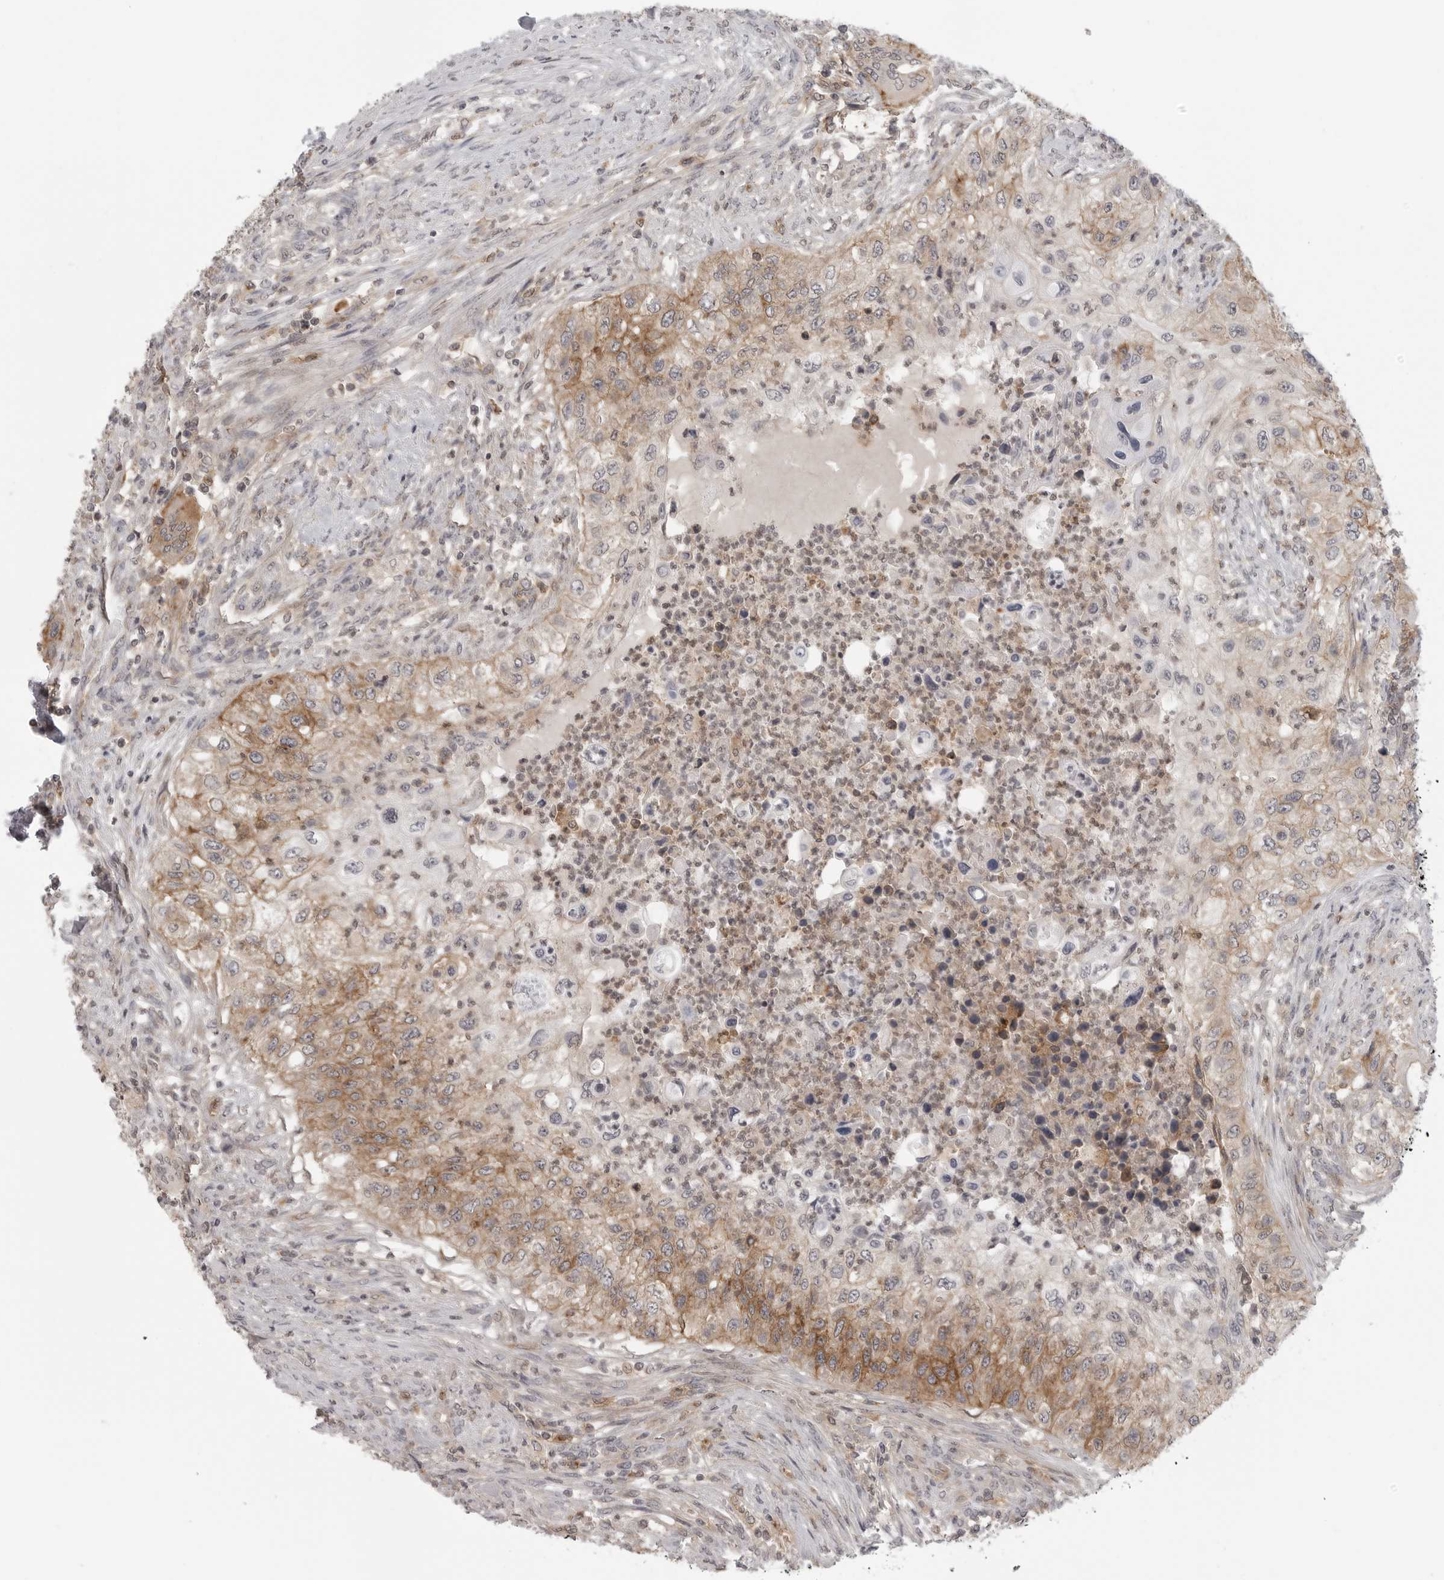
{"staining": {"intensity": "moderate", "quantity": "25%-75%", "location": "cytoplasmic/membranous"}, "tissue": "urothelial cancer", "cell_type": "Tumor cells", "image_type": "cancer", "snomed": [{"axis": "morphology", "description": "Urothelial carcinoma, High grade"}, {"axis": "topography", "description": "Urinary bladder"}], "caption": "Protein expression analysis of urothelial cancer reveals moderate cytoplasmic/membranous staining in about 25%-75% of tumor cells. Nuclei are stained in blue.", "gene": "IFNGR1", "patient": {"sex": "female", "age": 60}}